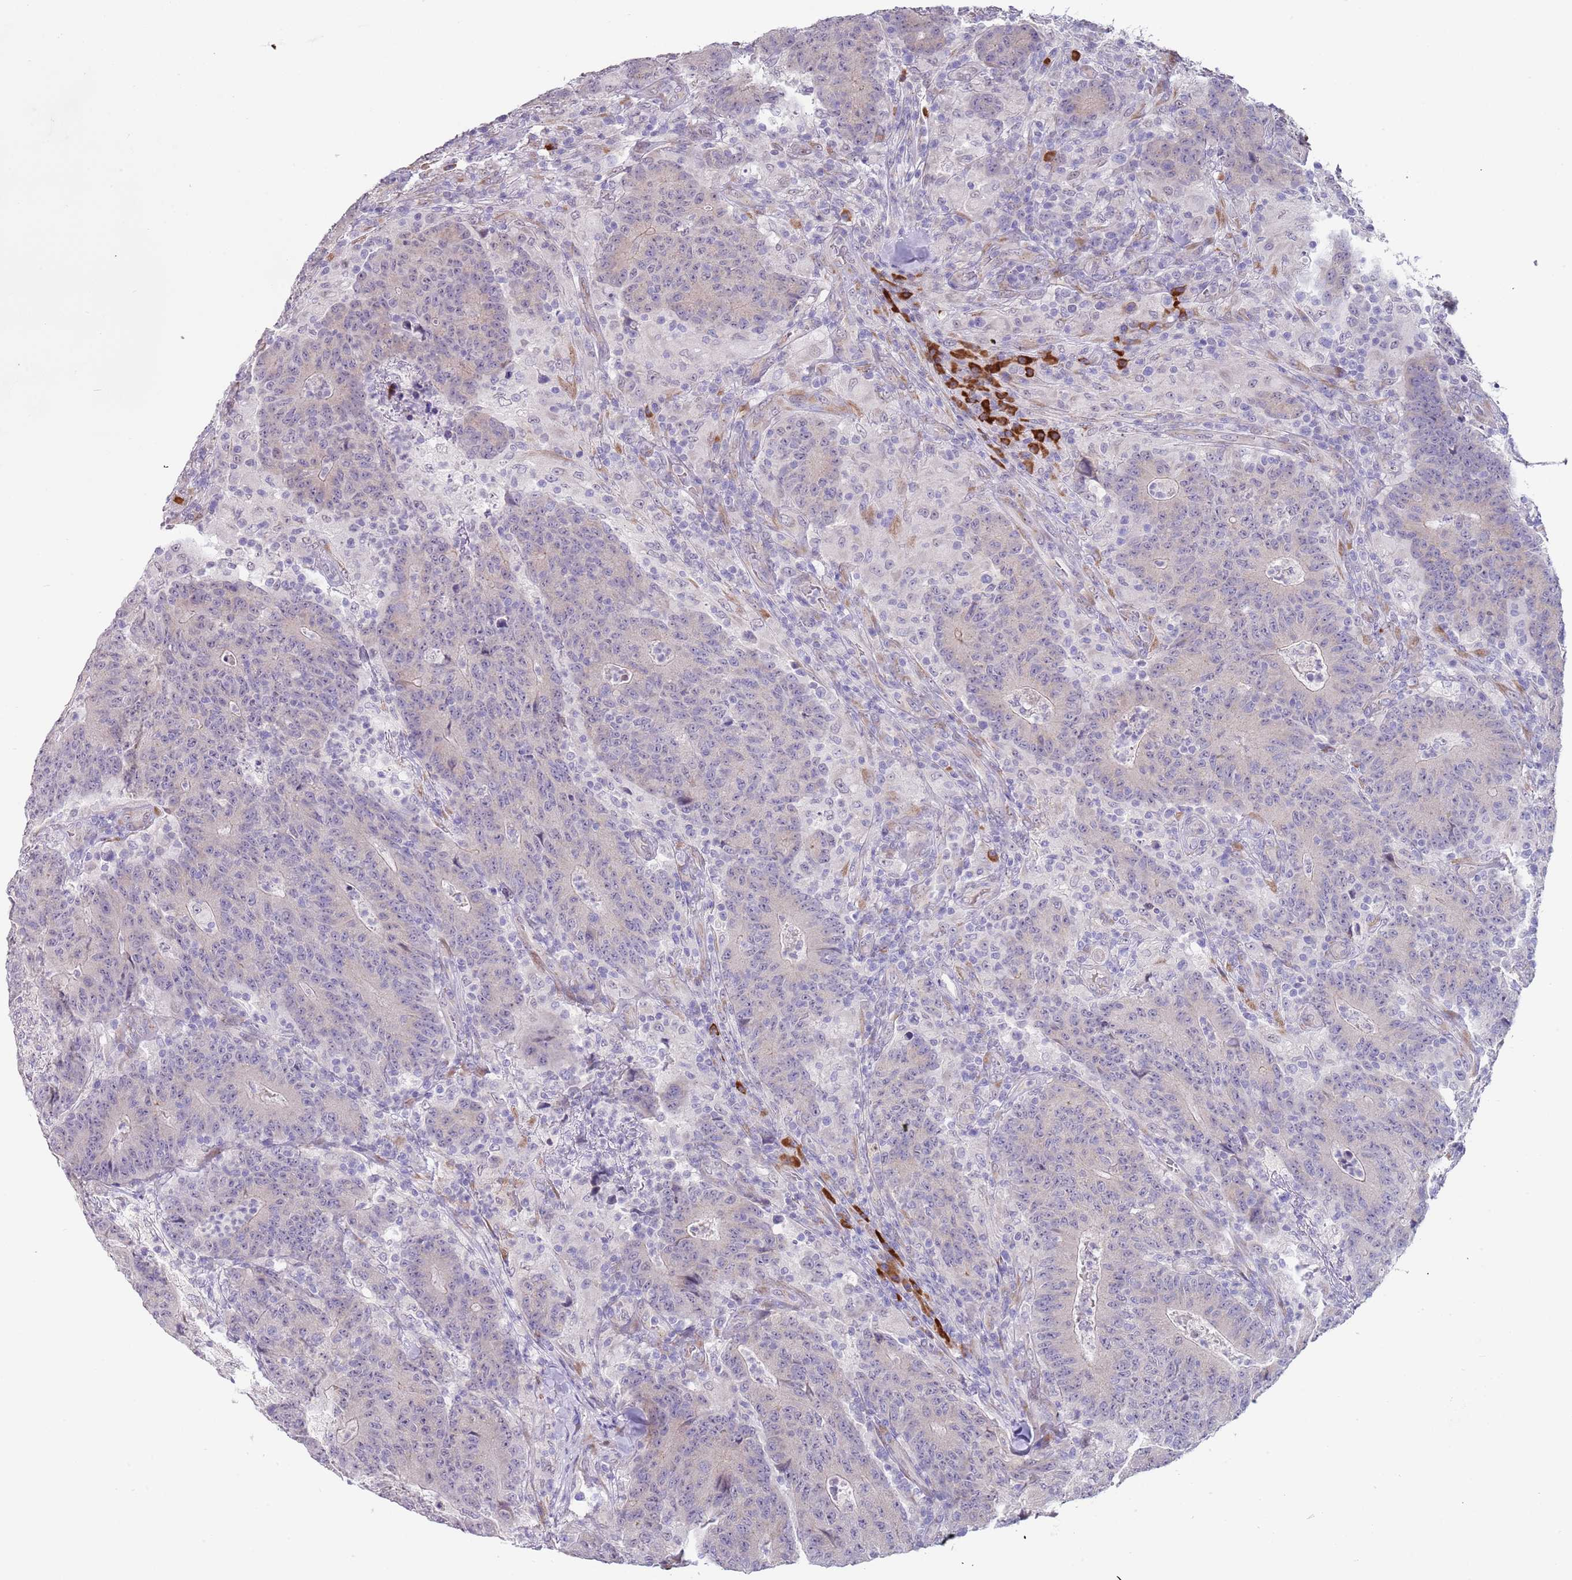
{"staining": {"intensity": "negative", "quantity": "none", "location": "none"}, "tissue": "colorectal cancer", "cell_type": "Tumor cells", "image_type": "cancer", "snomed": [{"axis": "morphology", "description": "Adenocarcinoma, NOS"}, {"axis": "topography", "description": "Colon"}], "caption": "This is an immunohistochemistry image of colorectal cancer. There is no staining in tumor cells.", "gene": "TNRC6C", "patient": {"sex": "female", "age": 75}}